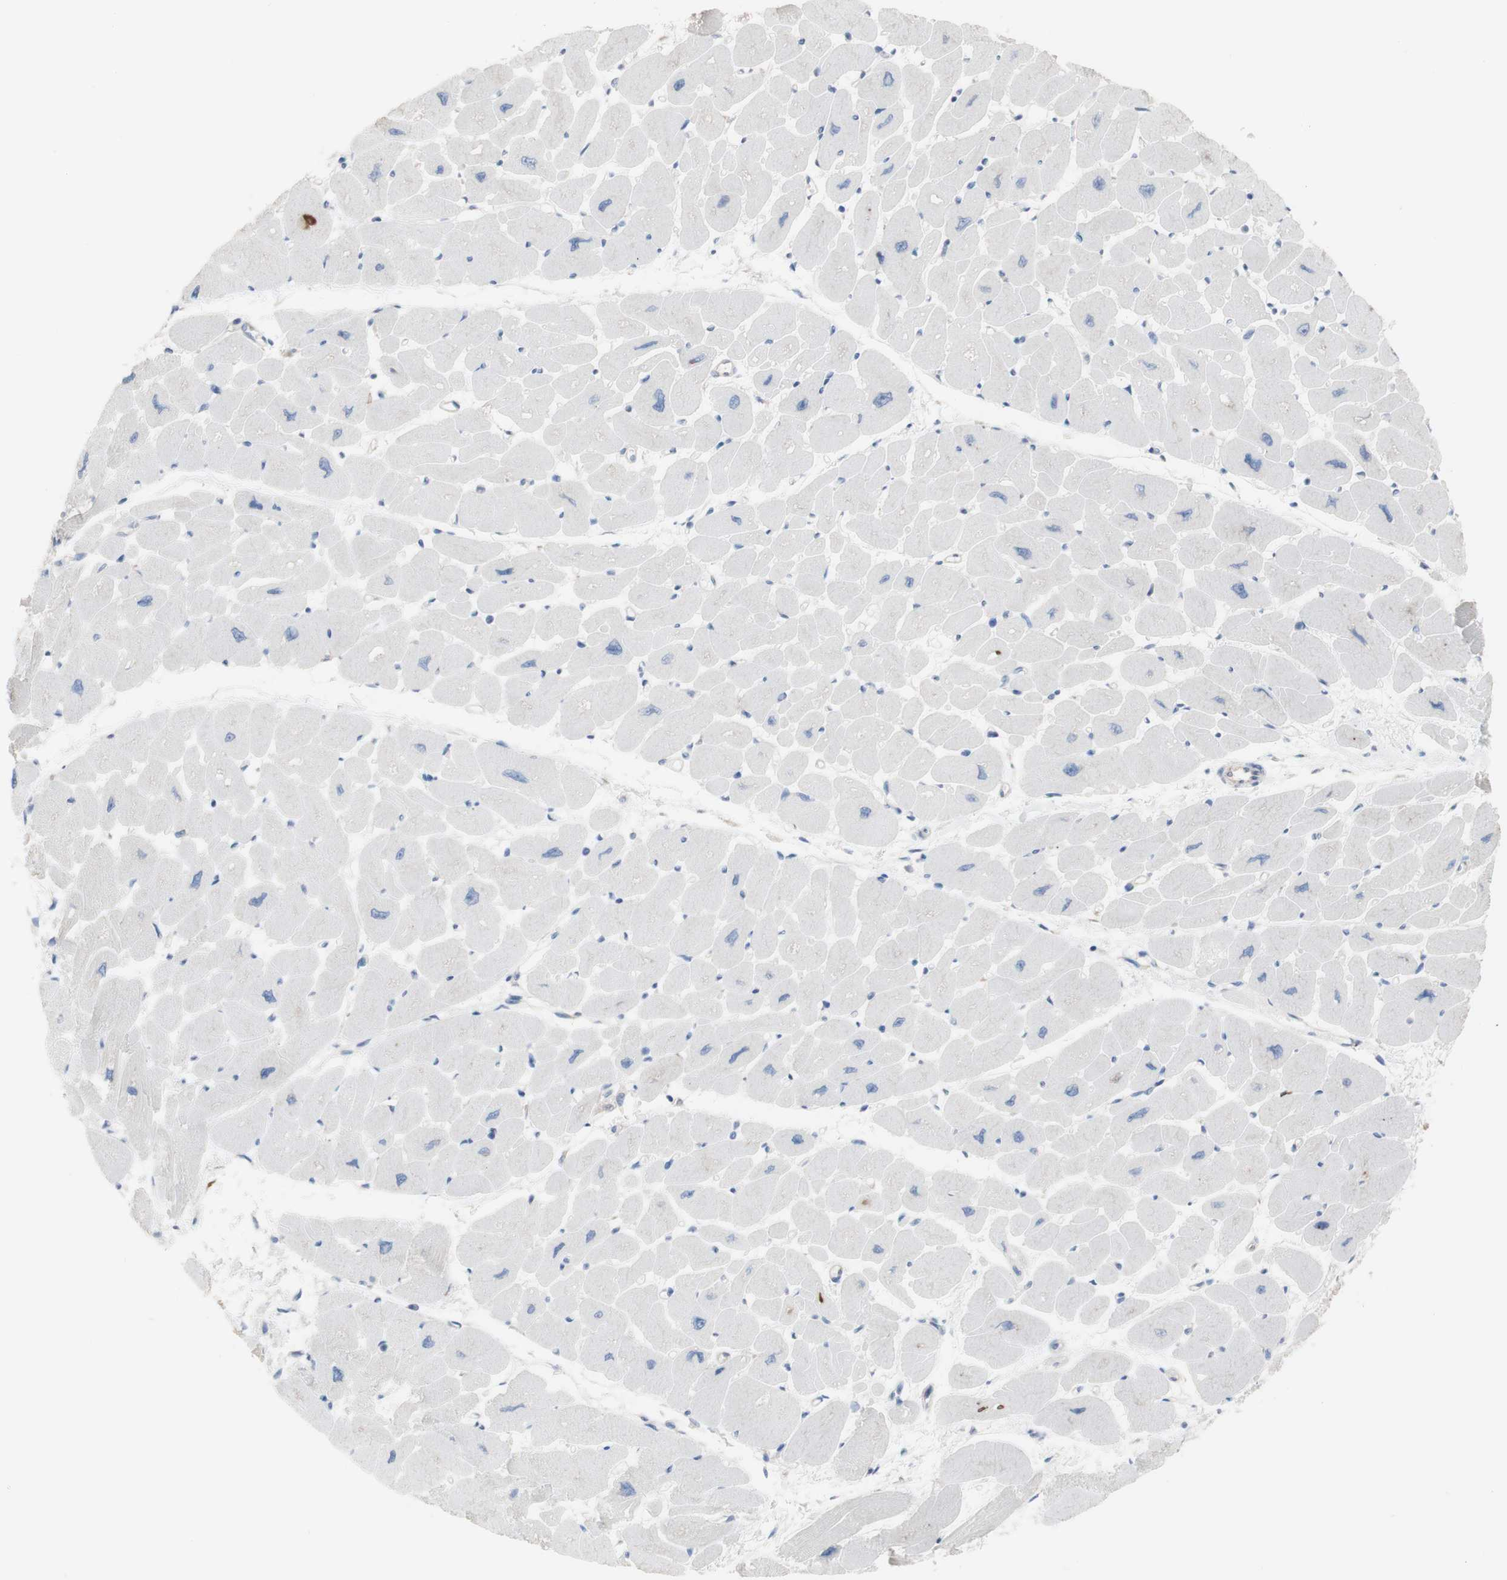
{"staining": {"intensity": "negative", "quantity": "none", "location": "none"}, "tissue": "heart muscle", "cell_type": "Cardiomyocytes", "image_type": "normal", "snomed": [{"axis": "morphology", "description": "Normal tissue, NOS"}, {"axis": "topography", "description": "Heart"}], "caption": "A micrograph of human heart muscle is negative for staining in cardiomyocytes. Nuclei are stained in blue.", "gene": "AGPAT5", "patient": {"sex": "female", "age": 54}}